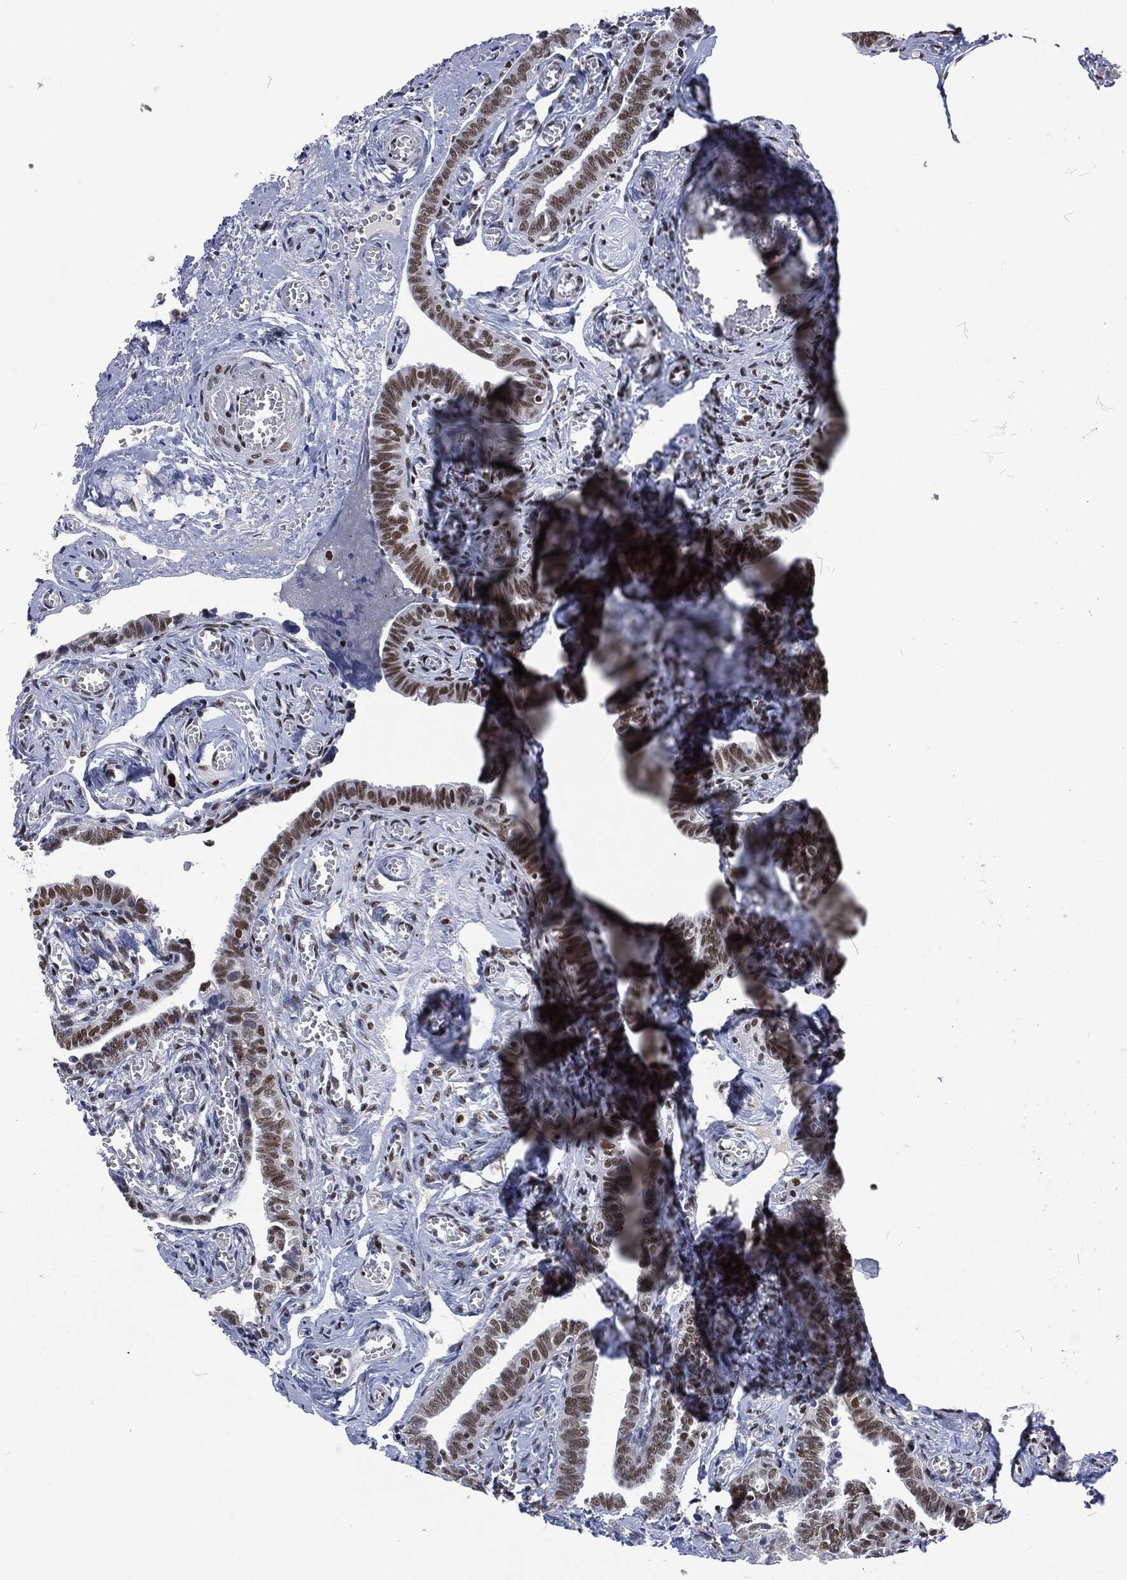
{"staining": {"intensity": "moderate", "quantity": ">75%", "location": "nuclear"}, "tissue": "fallopian tube", "cell_type": "Glandular cells", "image_type": "normal", "snomed": [{"axis": "morphology", "description": "Normal tissue, NOS"}, {"axis": "topography", "description": "Vascular tissue"}, {"axis": "topography", "description": "Fallopian tube"}], "caption": "Immunohistochemistry (IHC) (DAB (3,3'-diaminobenzidine)) staining of benign human fallopian tube reveals moderate nuclear protein staining in approximately >75% of glandular cells.", "gene": "DCPS", "patient": {"sex": "female", "age": 67}}